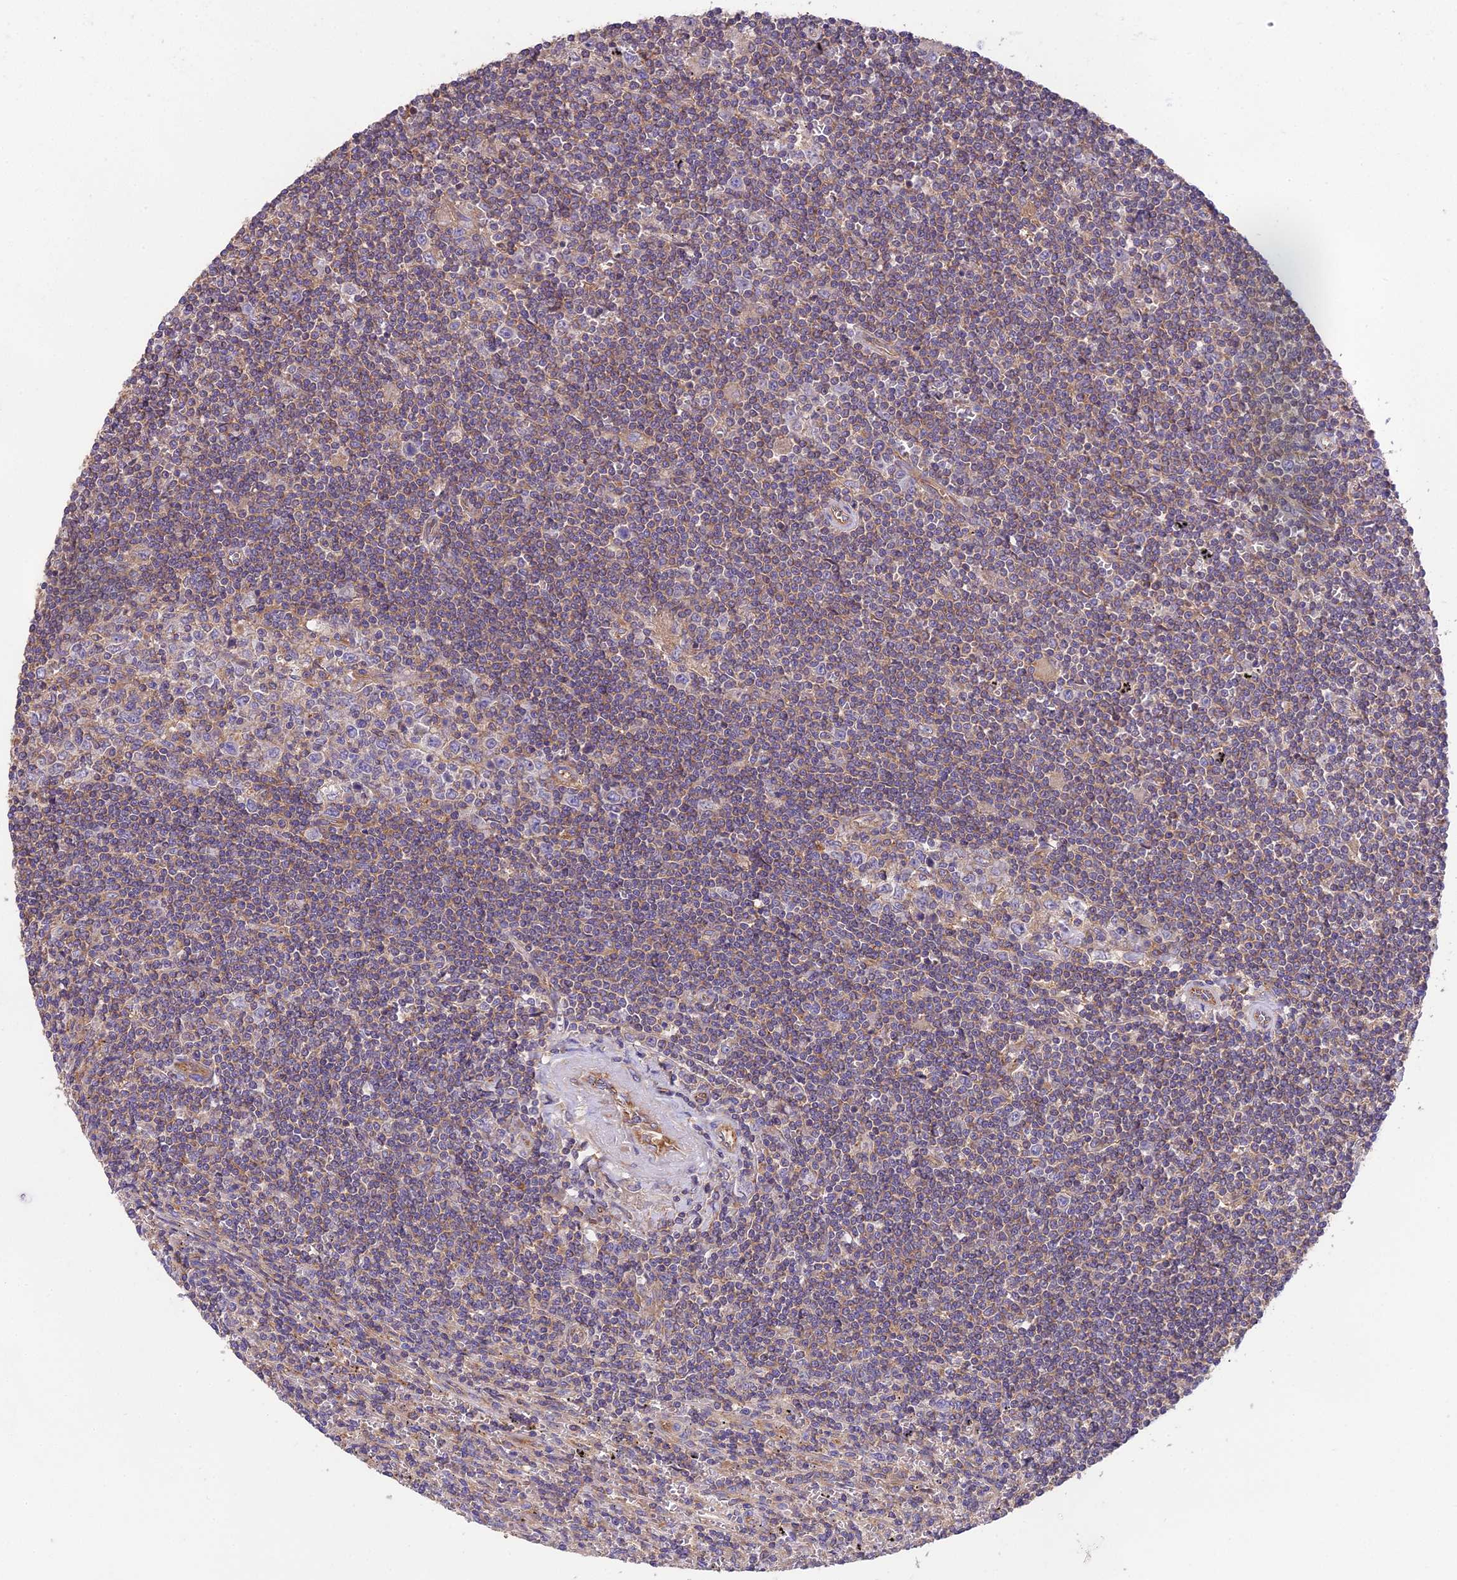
{"staining": {"intensity": "moderate", "quantity": ">75%", "location": "cytoplasmic/membranous"}, "tissue": "lymphoma", "cell_type": "Tumor cells", "image_type": "cancer", "snomed": [{"axis": "morphology", "description": "Malignant lymphoma, non-Hodgkin's type, Low grade"}, {"axis": "topography", "description": "Spleen"}], "caption": "Immunohistochemistry (IHC) of human malignant lymphoma, non-Hodgkin's type (low-grade) demonstrates medium levels of moderate cytoplasmic/membranous positivity in about >75% of tumor cells.", "gene": "BLOC1S4", "patient": {"sex": "male", "age": 76}}